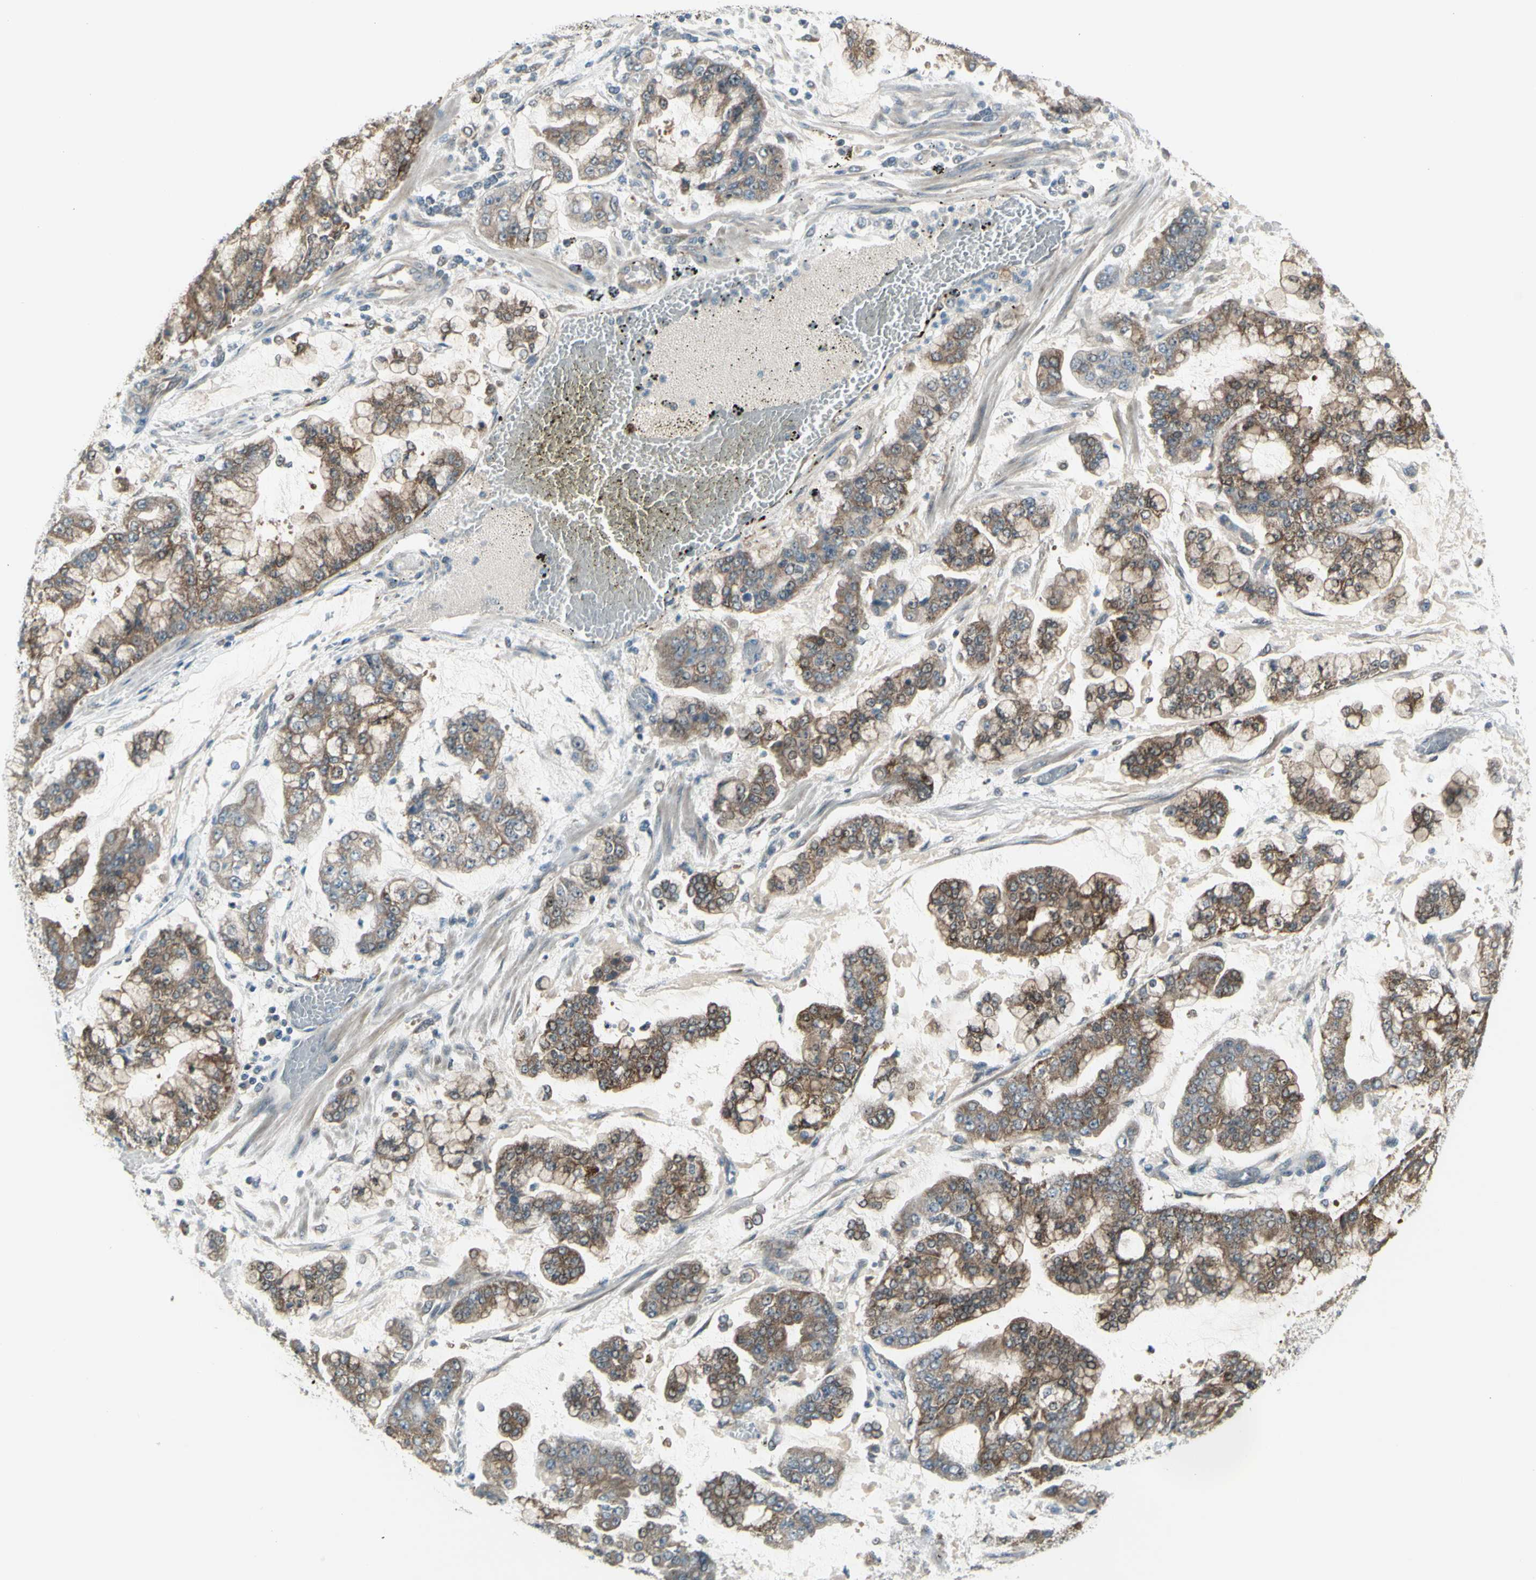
{"staining": {"intensity": "moderate", "quantity": "25%-75%", "location": "cytoplasmic/membranous"}, "tissue": "stomach cancer", "cell_type": "Tumor cells", "image_type": "cancer", "snomed": [{"axis": "morphology", "description": "Normal tissue, NOS"}, {"axis": "morphology", "description": "Adenocarcinoma, NOS"}, {"axis": "topography", "description": "Stomach, upper"}, {"axis": "topography", "description": "Stomach"}], "caption": "A brown stain shows moderate cytoplasmic/membranous positivity of a protein in adenocarcinoma (stomach) tumor cells. The staining is performed using DAB brown chromogen to label protein expression. The nuclei are counter-stained blue using hematoxylin.", "gene": "NAXD", "patient": {"sex": "male", "age": 76}}